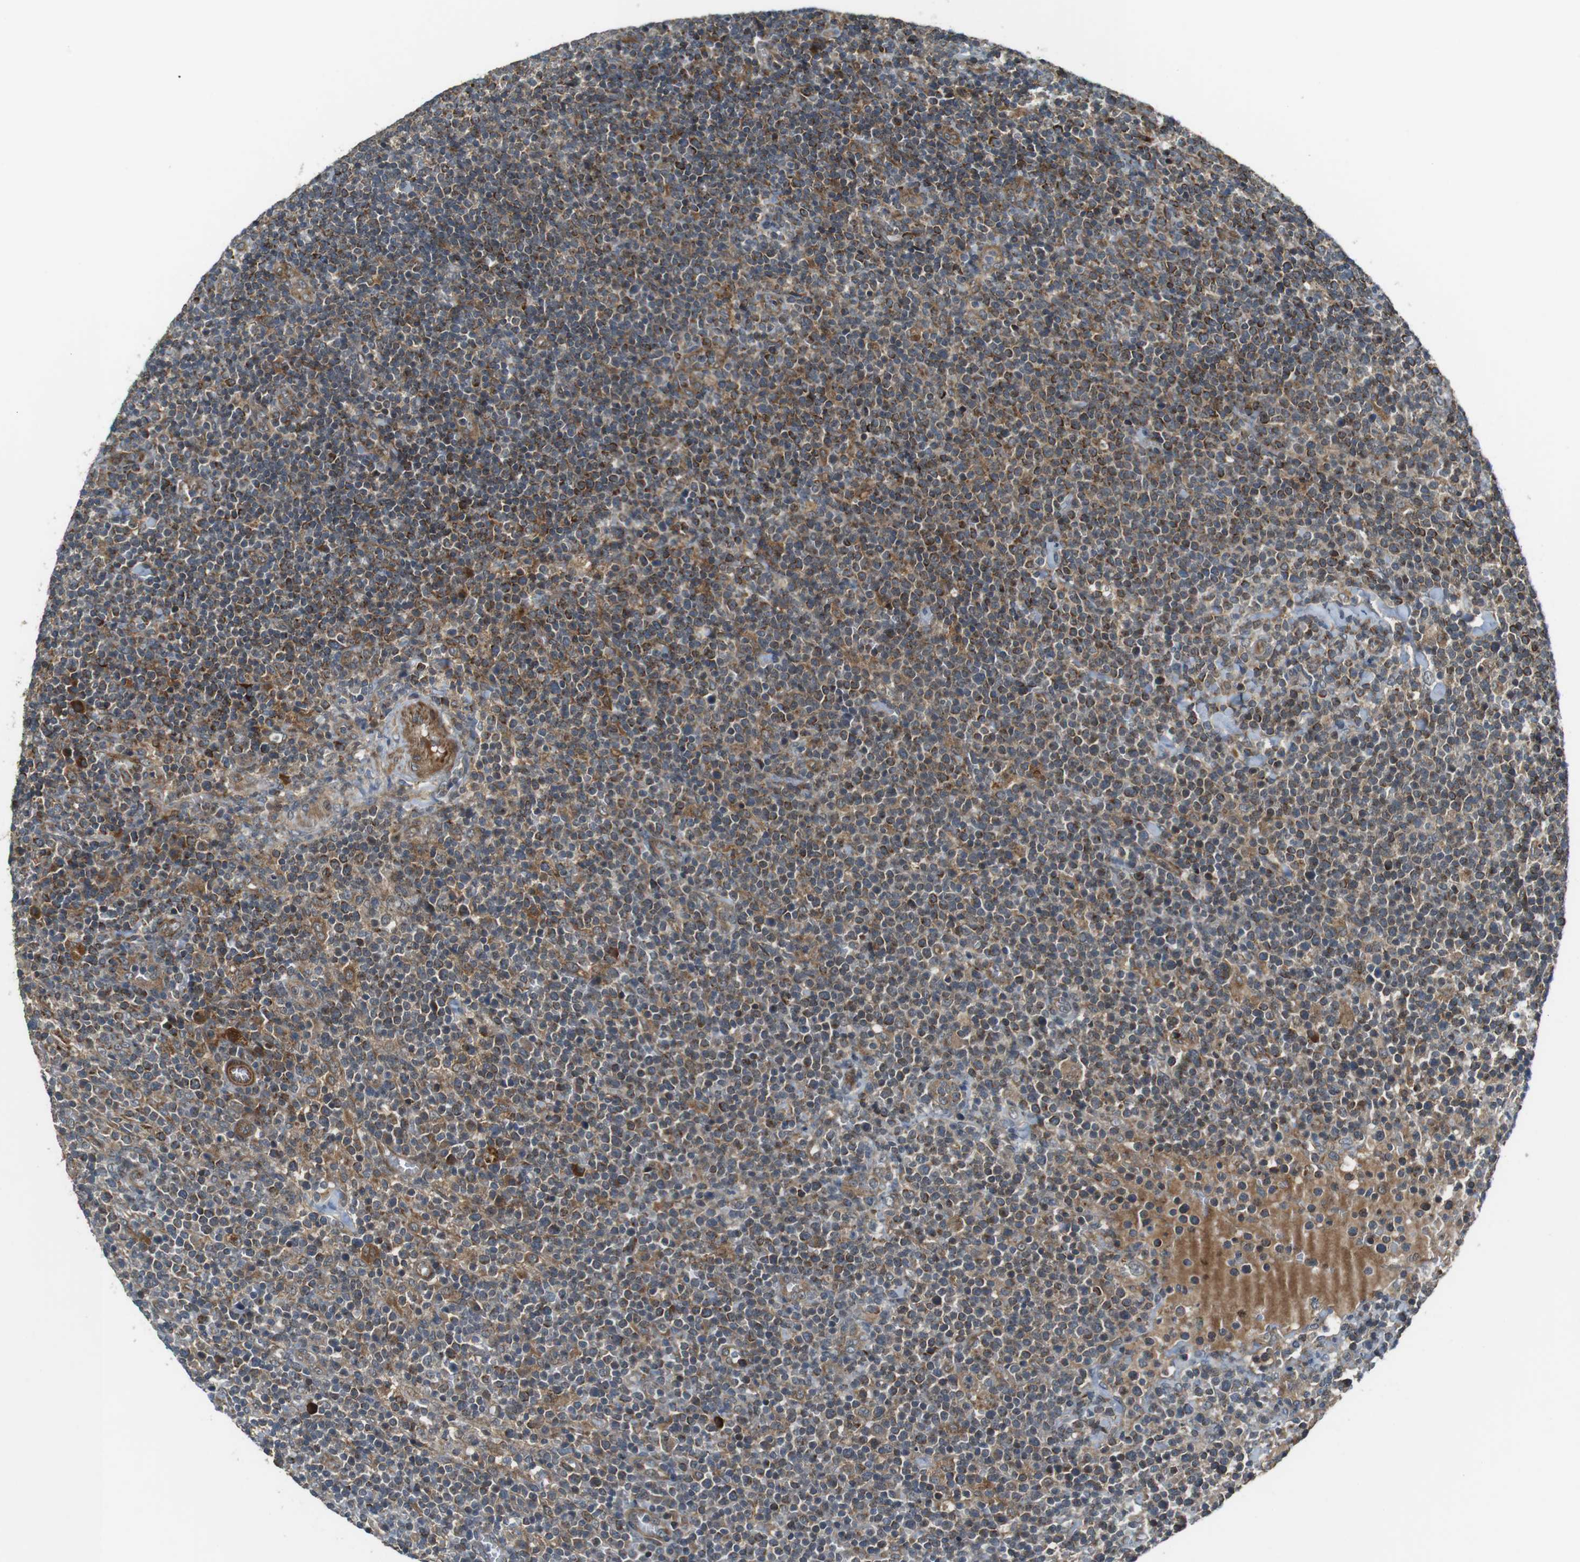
{"staining": {"intensity": "moderate", "quantity": ">75%", "location": "cytoplasmic/membranous"}, "tissue": "lymphoma", "cell_type": "Tumor cells", "image_type": "cancer", "snomed": [{"axis": "morphology", "description": "Malignant lymphoma, non-Hodgkin's type, High grade"}, {"axis": "topography", "description": "Lymph node"}], "caption": "The histopathology image displays a brown stain indicating the presence of a protein in the cytoplasmic/membranous of tumor cells in malignant lymphoma, non-Hodgkin's type (high-grade).", "gene": "IFFO2", "patient": {"sex": "male", "age": 61}}